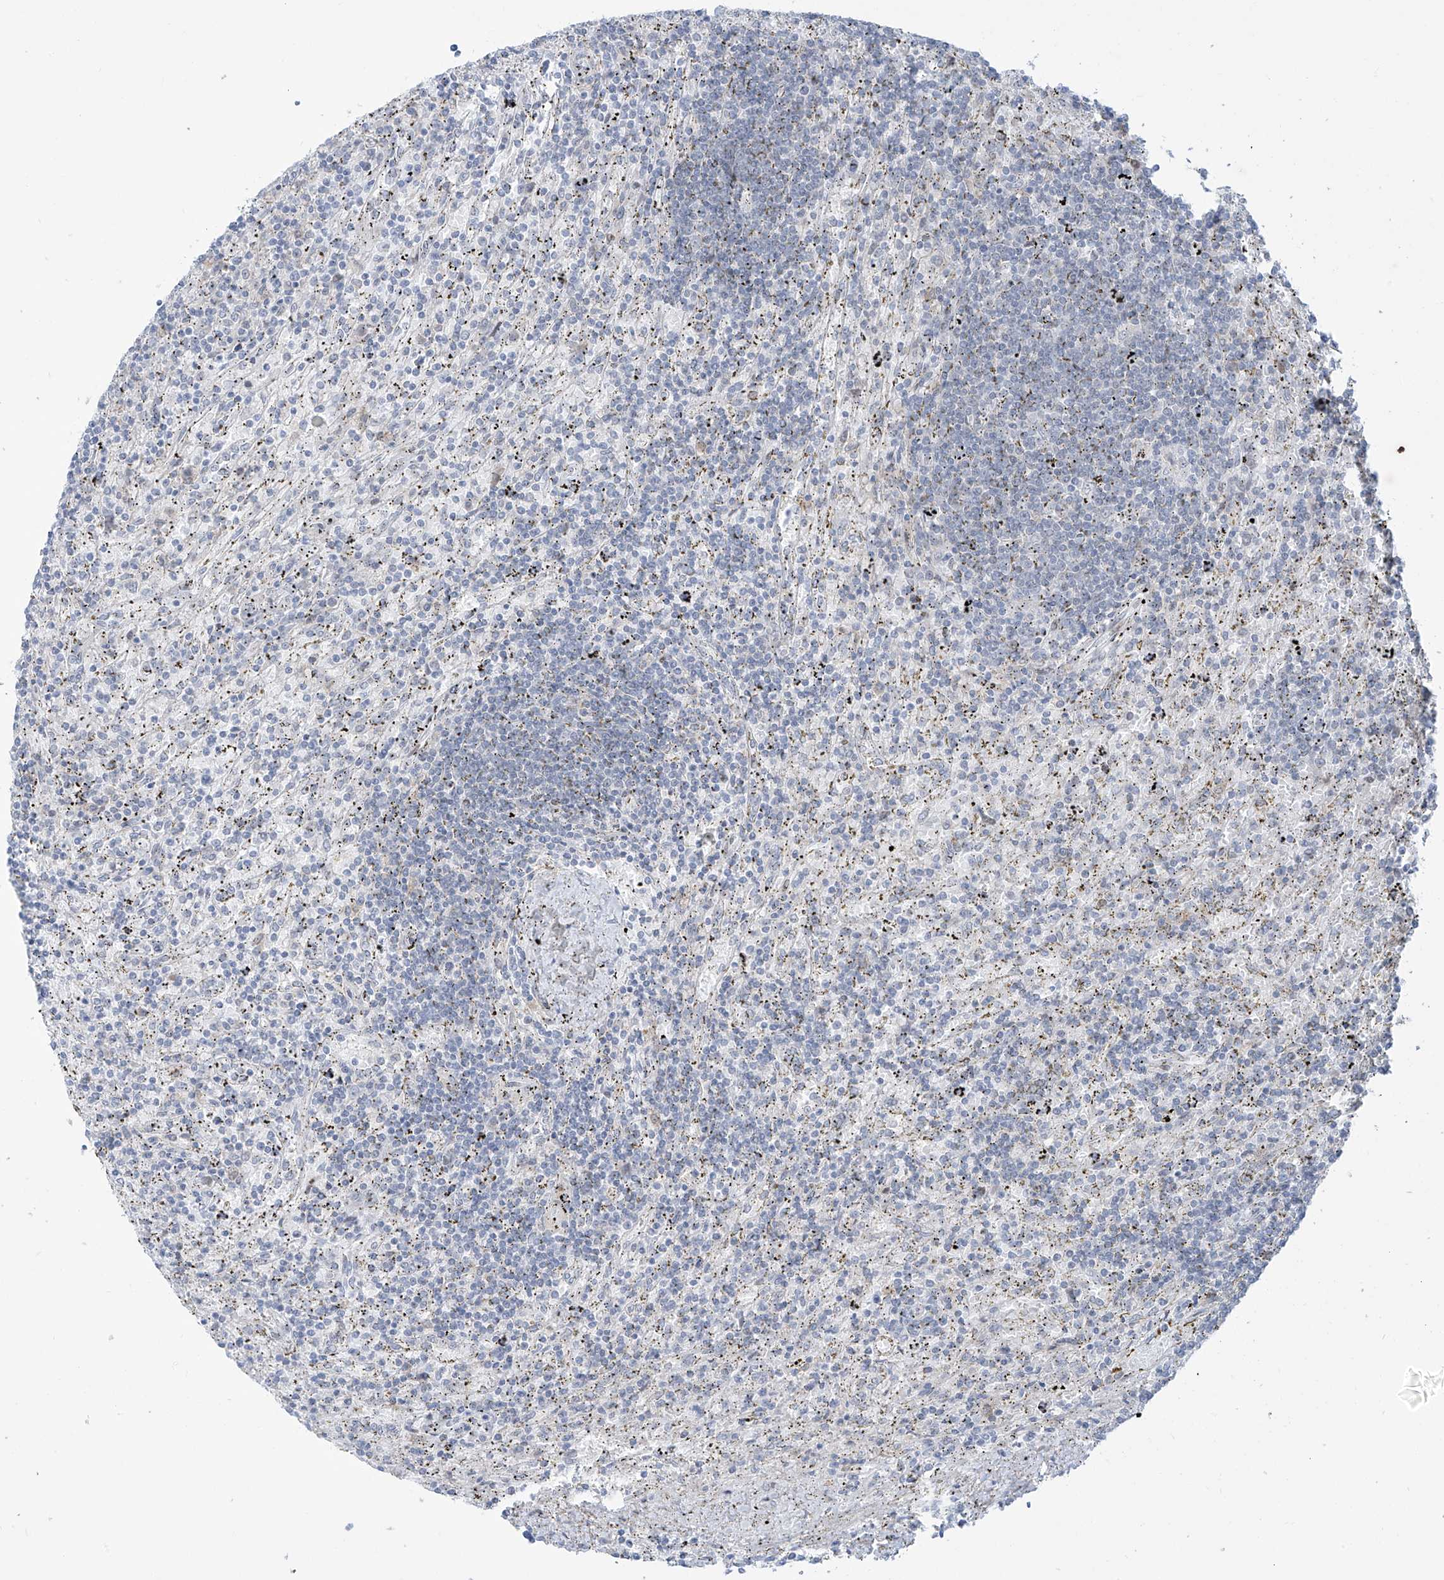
{"staining": {"intensity": "negative", "quantity": "none", "location": "none"}, "tissue": "lymphoma", "cell_type": "Tumor cells", "image_type": "cancer", "snomed": [{"axis": "morphology", "description": "Malignant lymphoma, non-Hodgkin's type, Low grade"}, {"axis": "topography", "description": "Spleen"}], "caption": "A histopathology image of lymphoma stained for a protein displays no brown staining in tumor cells. The staining is performed using DAB (3,3'-diaminobenzidine) brown chromogen with nuclei counter-stained in using hematoxylin.", "gene": "LIN9", "patient": {"sex": "male", "age": 76}}